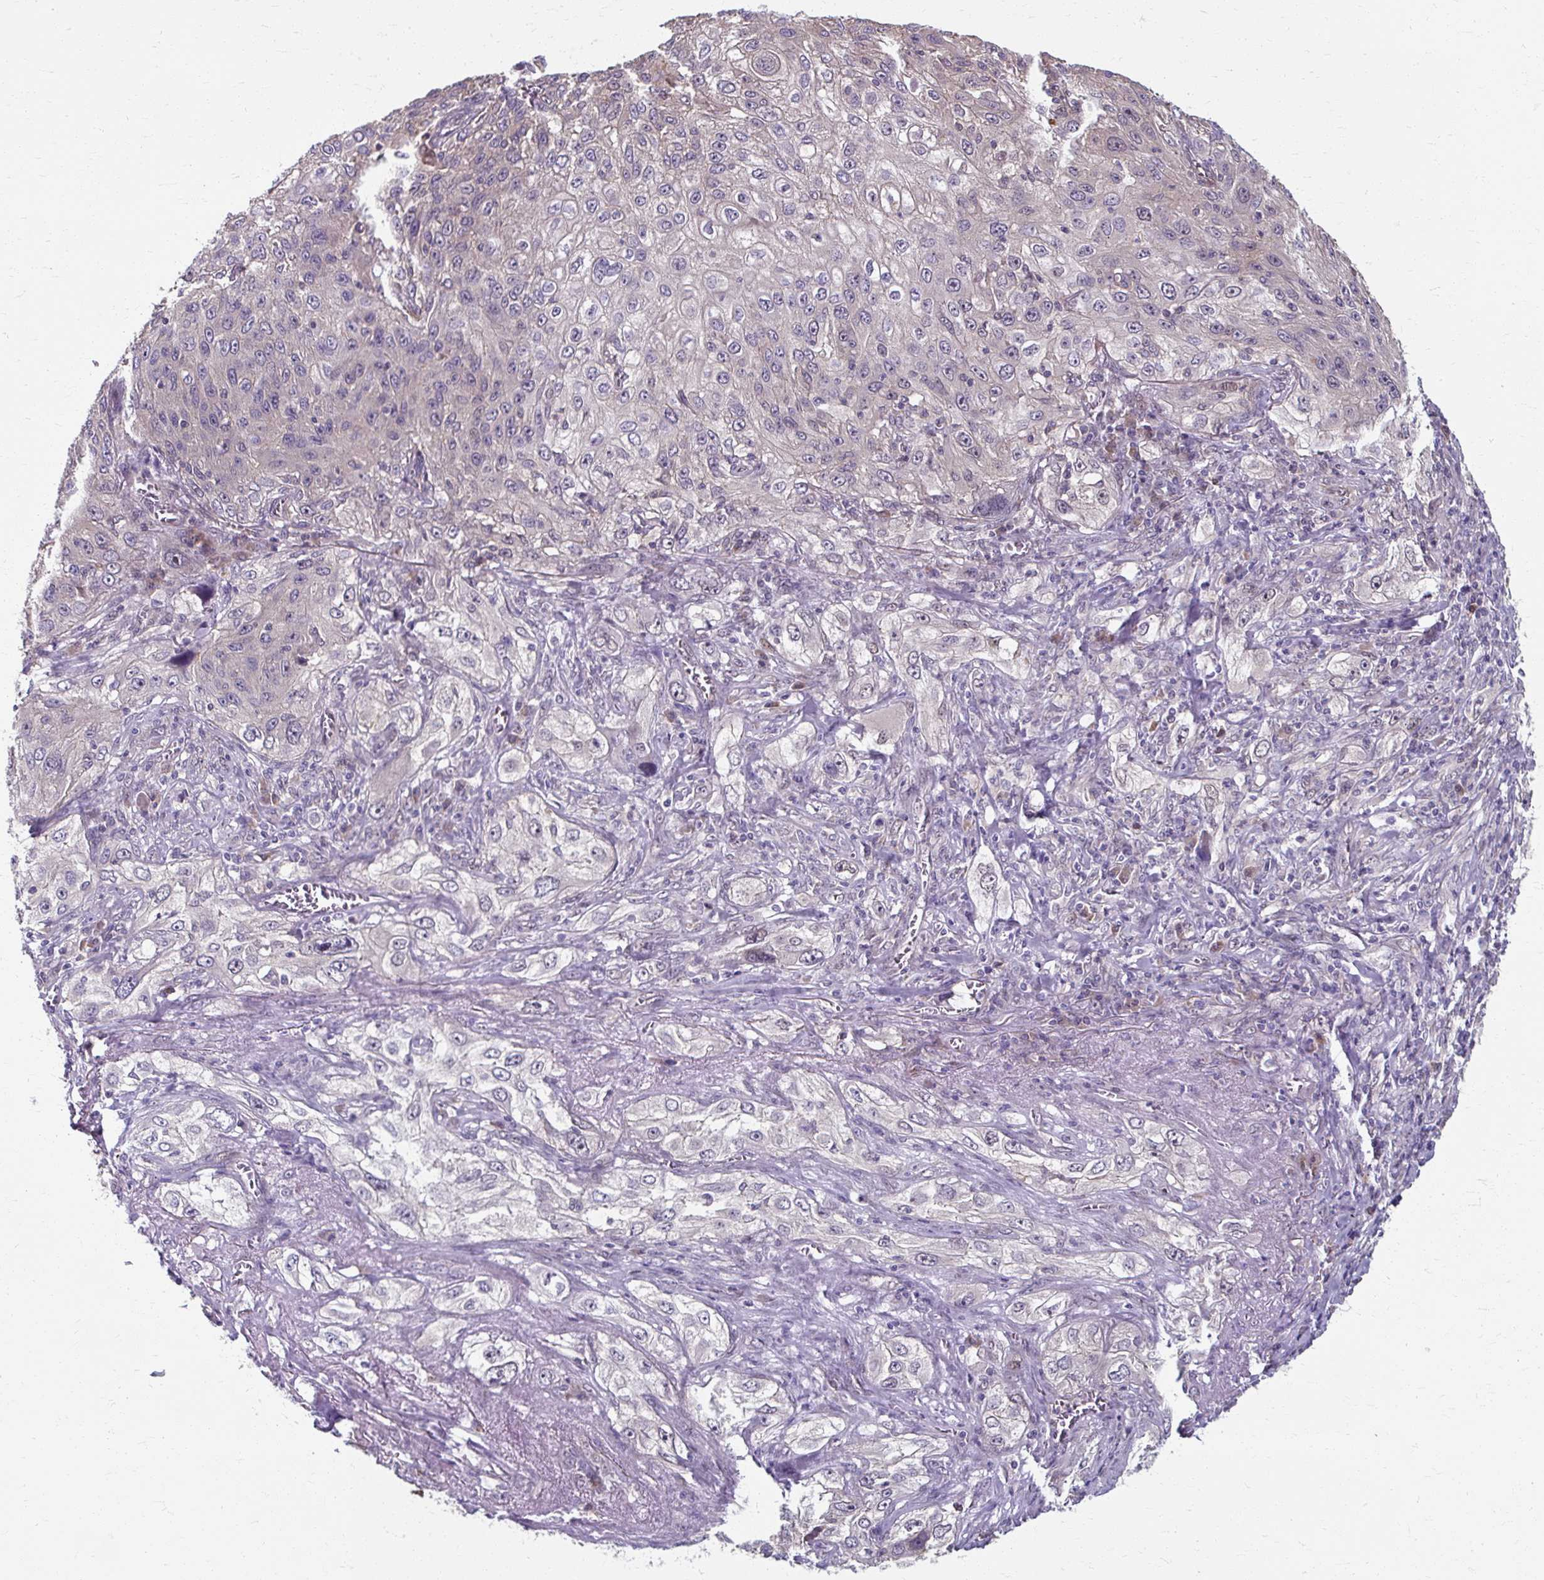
{"staining": {"intensity": "weak", "quantity": "<25%", "location": "nuclear"}, "tissue": "lung cancer", "cell_type": "Tumor cells", "image_type": "cancer", "snomed": [{"axis": "morphology", "description": "Squamous cell carcinoma, NOS"}, {"axis": "topography", "description": "Lung"}], "caption": "Lung squamous cell carcinoma stained for a protein using immunohistochemistry (IHC) reveals no expression tumor cells.", "gene": "ZNF555", "patient": {"sex": "female", "age": 69}}